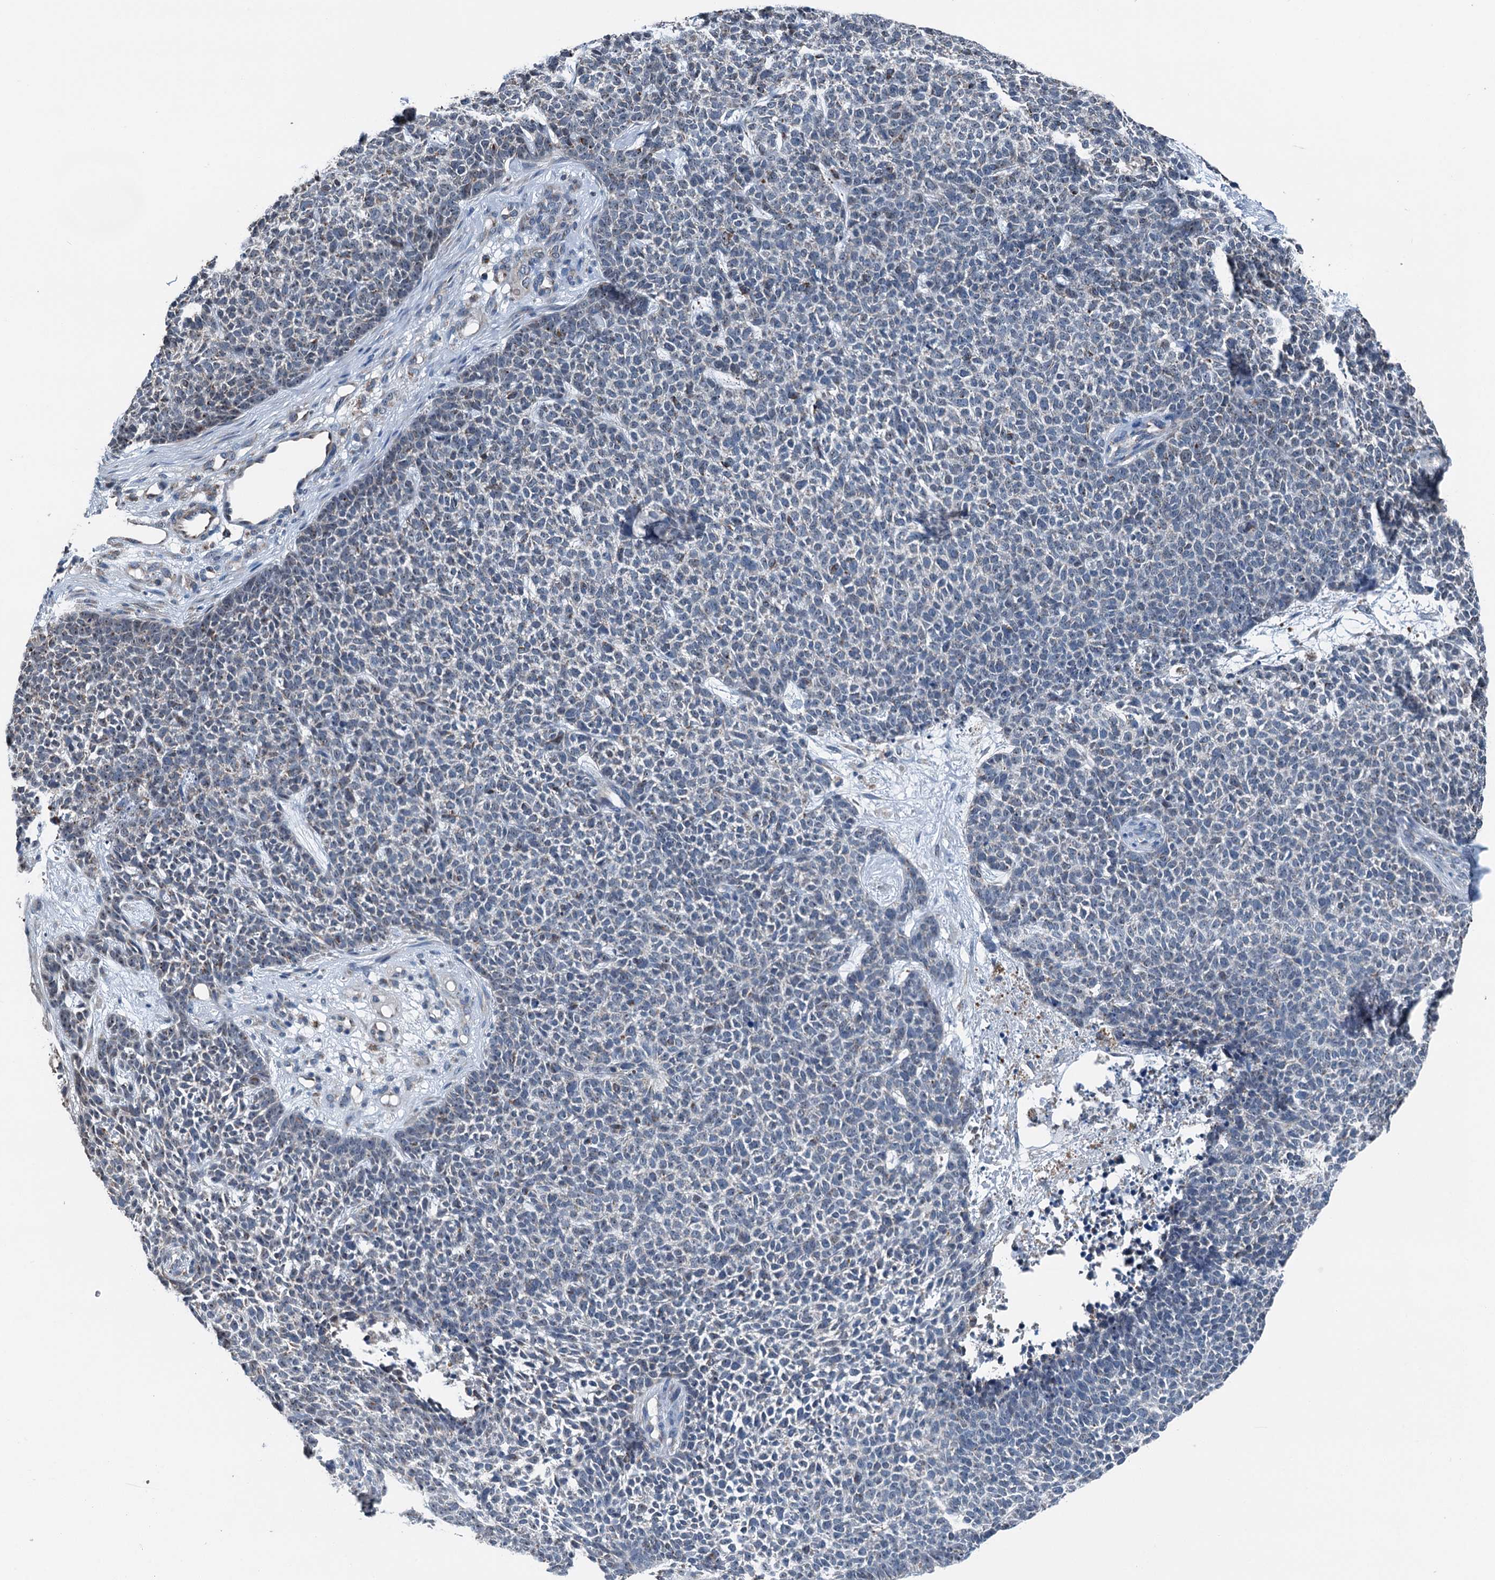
{"staining": {"intensity": "negative", "quantity": "none", "location": "none"}, "tissue": "skin cancer", "cell_type": "Tumor cells", "image_type": "cancer", "snomed": [{"axis": "morphology", "description": "Basal cell carcinoma"}, {"axis": "topography", "description": "Skin"}], "caption": "The micrograph exhibits no staining of tumor cells in skin basal cell carcinoma. The staining is performed using DAB (3,3'-diaminobenzidine) brown chromogen with nuclei counter-stained in using hematoxylin.", "gene": "TRPT1", "patient": {"sex": "female", "age": 84}}